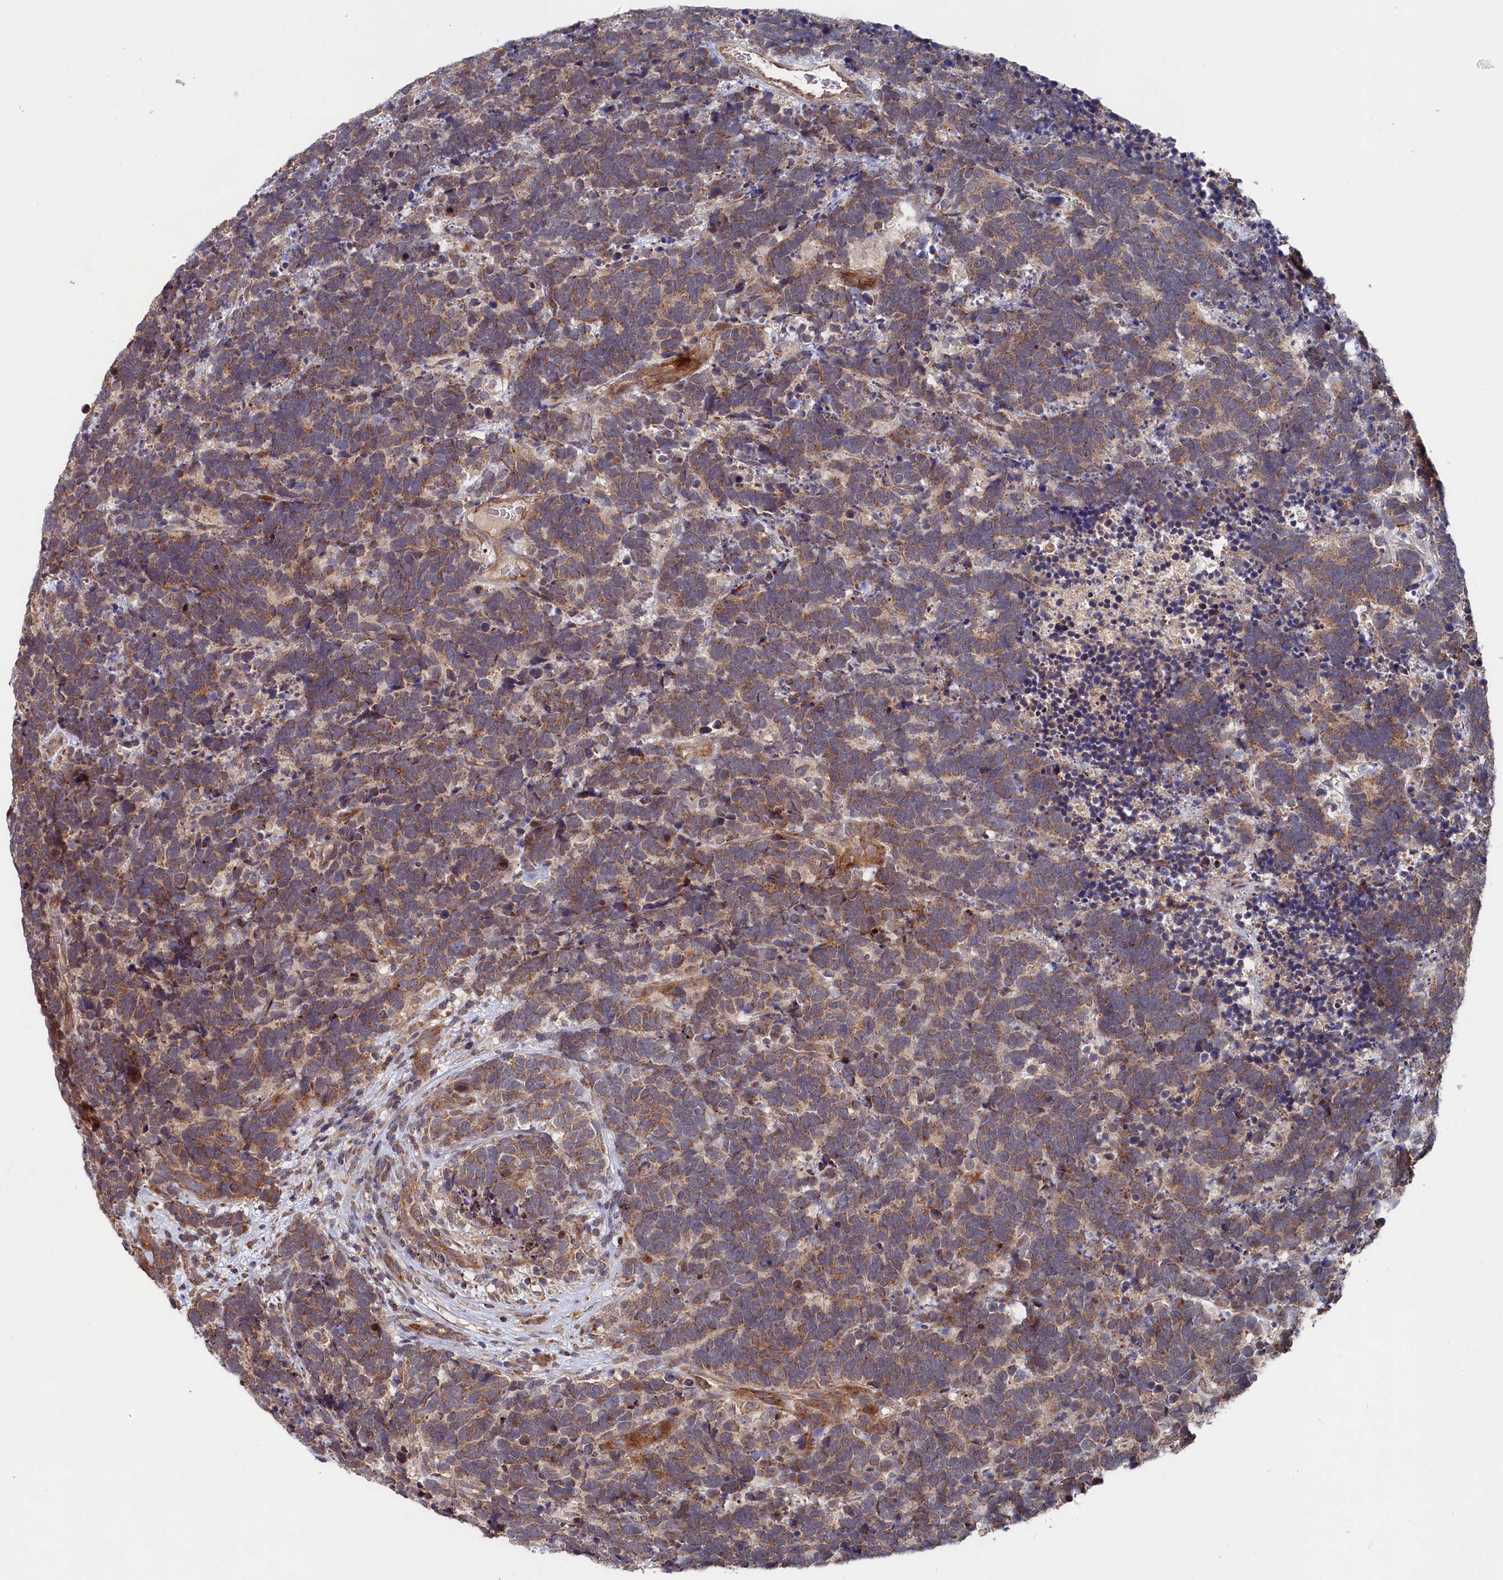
{"staining": {"intensity": "moderate", "quantity": ">75%", "location": "cytoplasmic/membranous"}, "tissue": "carcinoid", "cell_type": "Tumor cells", "image_type": "cancer", "snomed": [{"axis": "morphology", "description": "Carcinoma, NOS"}, {"axis": "morphology", "description": "Carcinoid, malignant, NOS"}, {"axis": "topography", "description": "Urinary bladder"}], "caption": "Carcinoma stained for a protein exhibits moderate cytoplasmic/membranous positivity in tumor cells.", "gene": "SUPV3L1", "patient": {"sex": "male", "age": 57}}